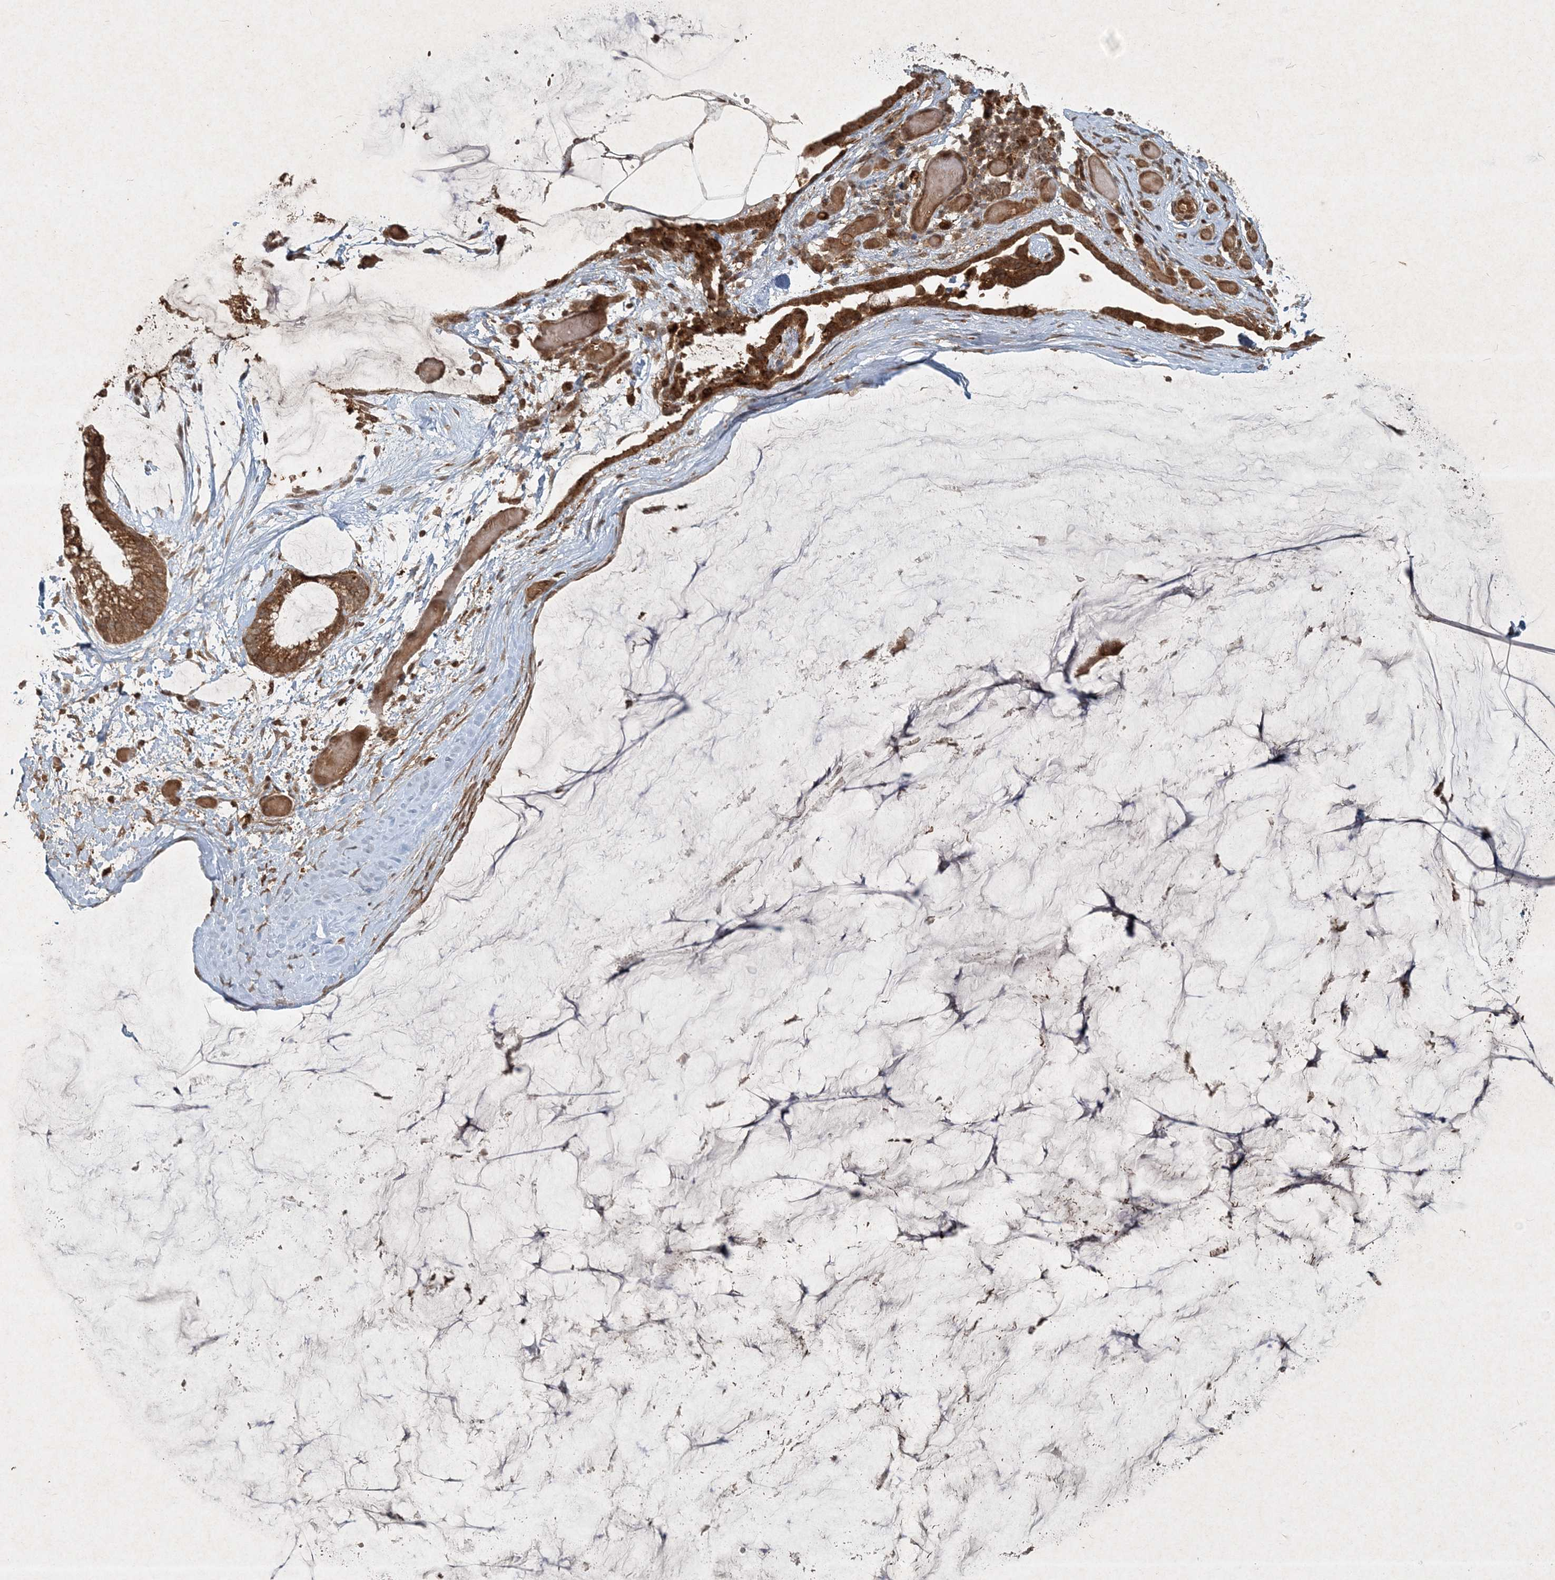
{"staining": {"intensity": "moderate", "quantity": ">75%", "location": "cytoplasmic/membranous"}, "tissue": "ovarian cancer", "cell_type": "Tumor cells", "image_type": "cancer", "snomed": [{"axis": "morphology", "description": "Cystadenocarcinoma, mucinous, NOS"}, {"axis": "topography", "description": "Ovary"}], "caption": "IHC of human mucinous cystadenocarcinoma (ovarian) displays medium levels of moderate cytoplasmic/membranous expression in approximately >75% of tumor cells.", "gene": "NARS1", "patient": {"sex": "female", "age": 39}}